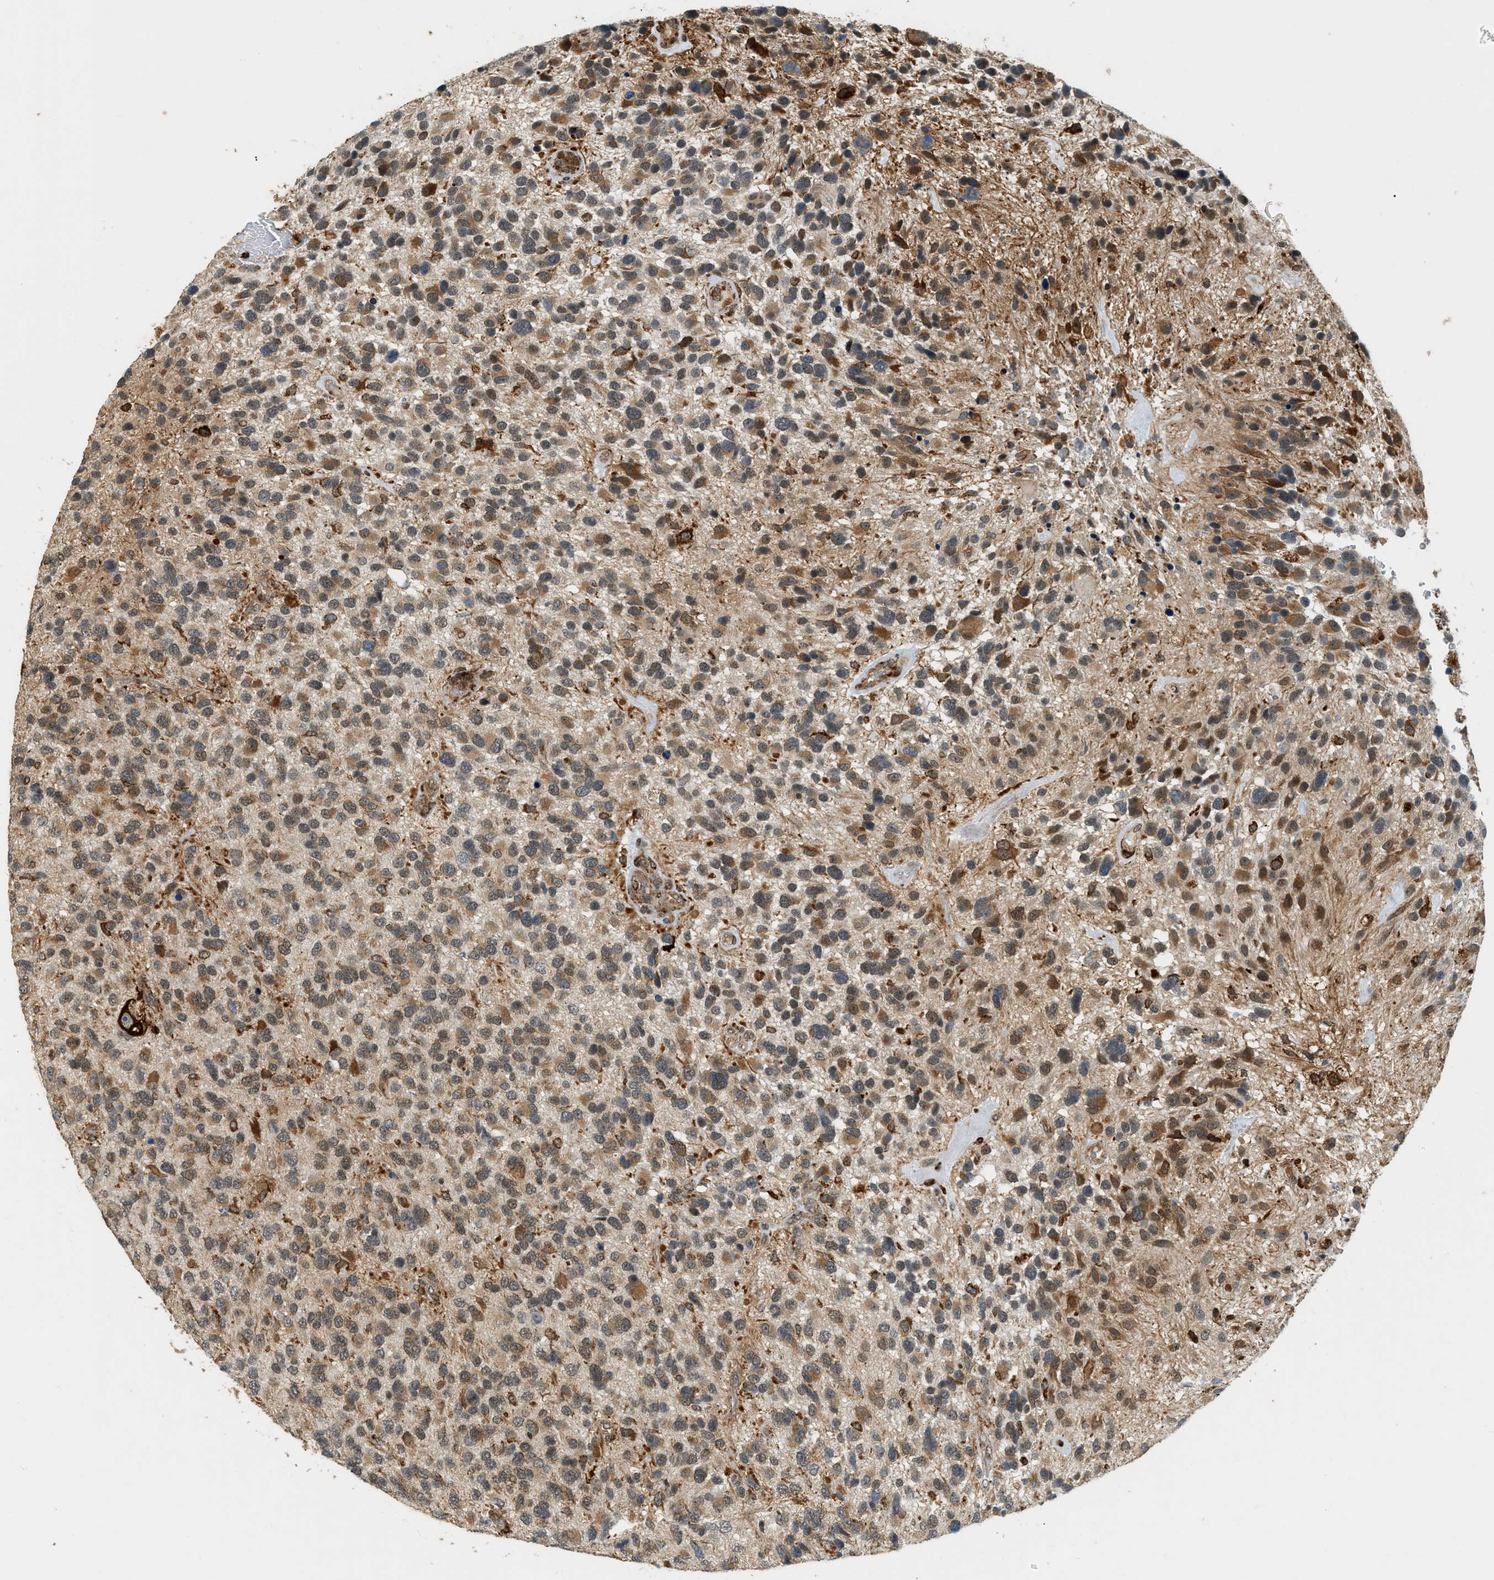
{"staining": {"intensity": "moderate", "quantity": ">75%", "location": "cytoplasmic/membranous,nuclear"}, "tissue": "glioma", "cell_type": "Tumor cells", "image_type": "cancer", "snomed": [{"axis": "morphology", "description": "Glioma, malignant, High grade"}, {"axis": "topography", "description": "Brain"}], "caption": "Immunohistochemistry histopathology image of neoplastic tissue: glioma stained using immunohistochemistry displays medium levels of moderate protein expression localized specifically in the cytoplasmic/membranous and nuclear of tumor cells, appearing as a cytoplasmic/membranous and nuclear brown color.", "gene": "SEMA4D", "patient": {"sex": "female", "age": 58}}